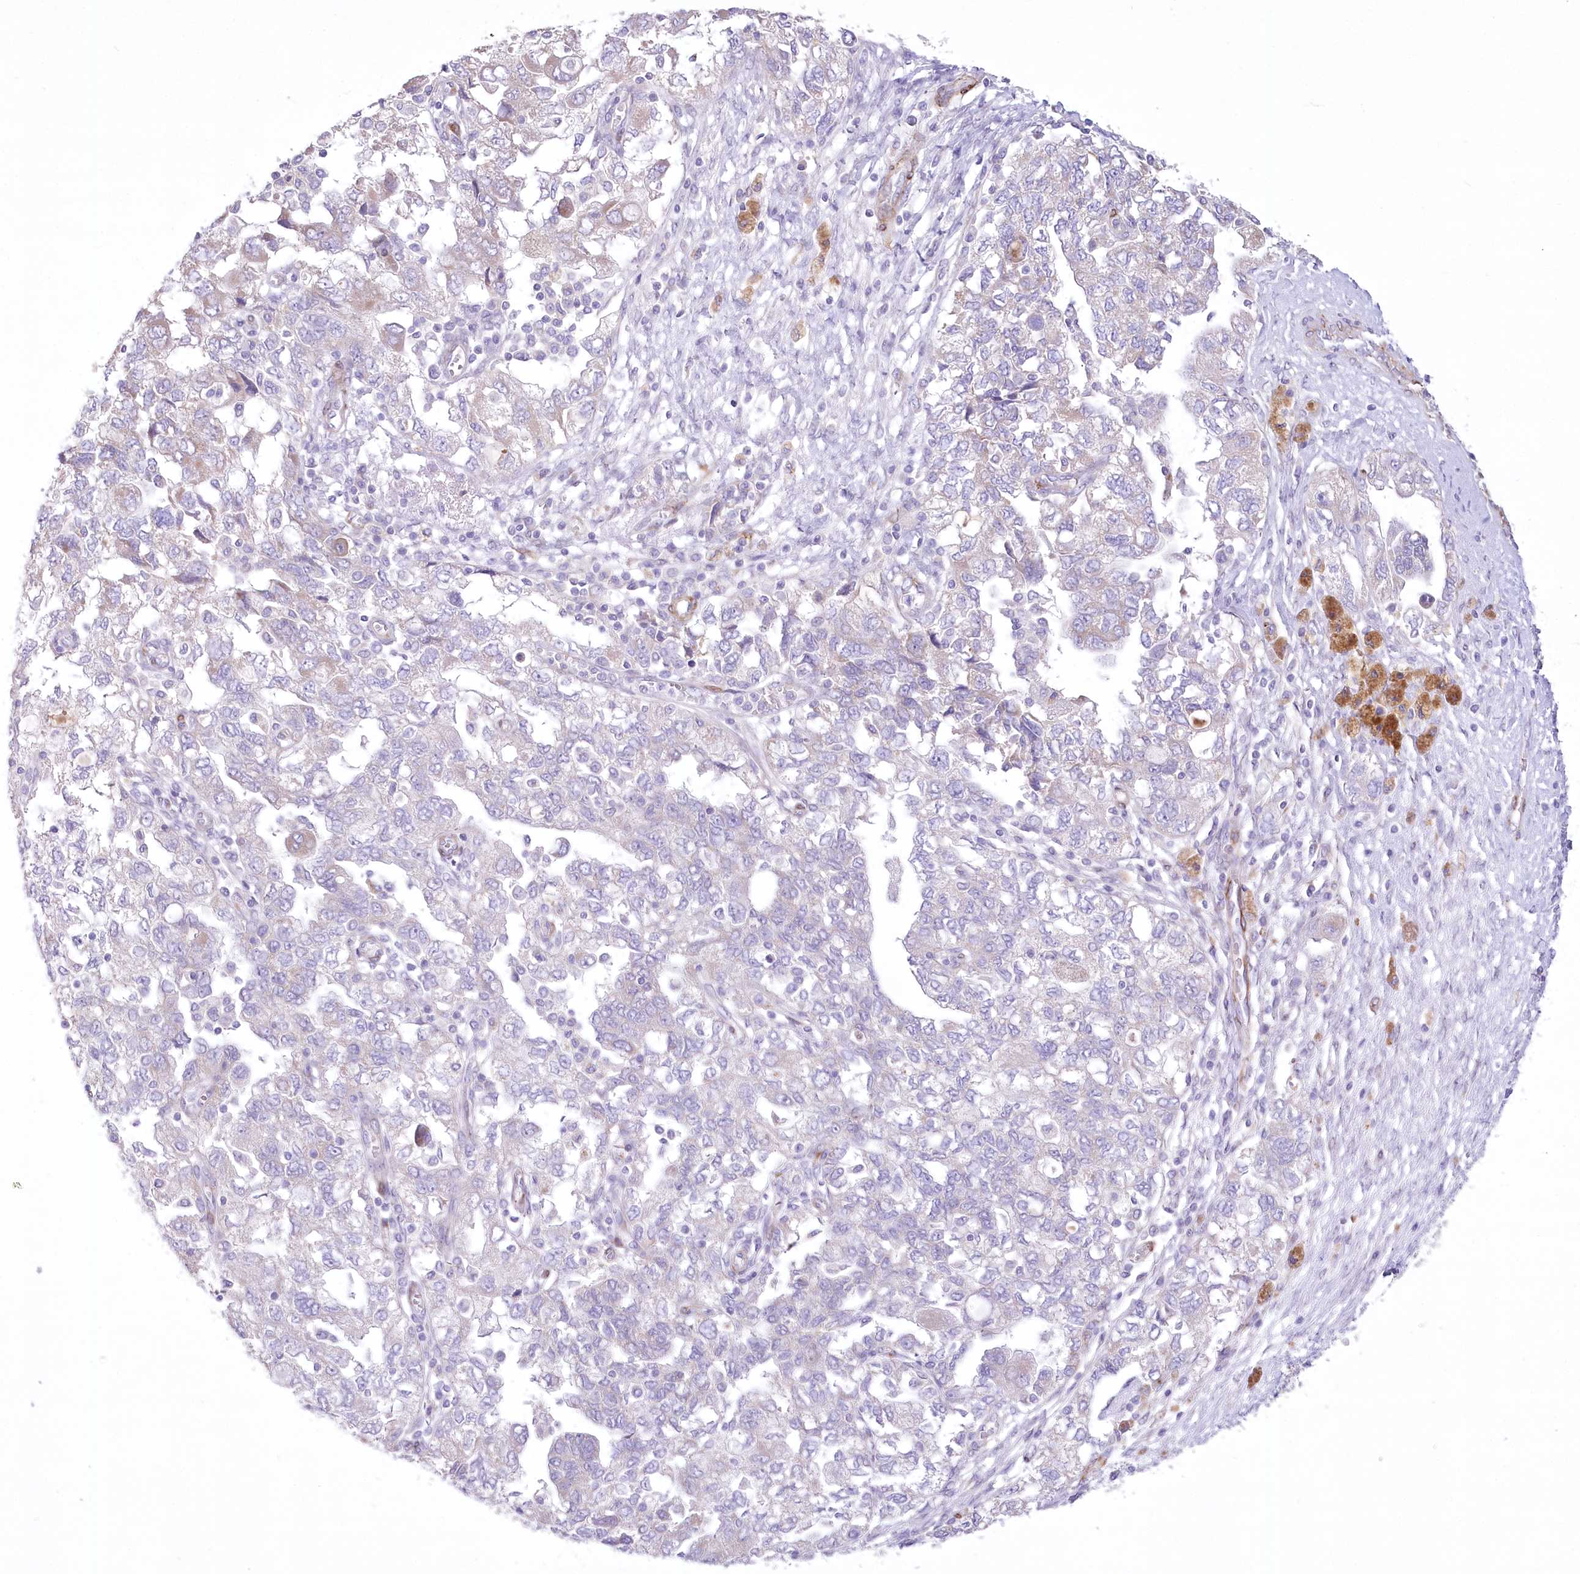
{"staining": {"intensity": "negative", "quantity": "none", "location": "none"}, "tissue": "ovarian cancer", "cell_type": "Tumor cells", "image_type": "cancer", "snomed": [{"axis": "morphology", "description": "Carcinoma, NOS"}, {"axis": "morphology", "description": "Cystadenocarcinoma, serous, NOS"}, {"axis": "topography", "description": "Ovary"}], "caption": "This is an immunohistochemistry image of ovarian cancer (carcinoma). There is no expression in tumor cells.", "gene": "ANGPTL3", "patient": {"sex": "female", "age": 69}}